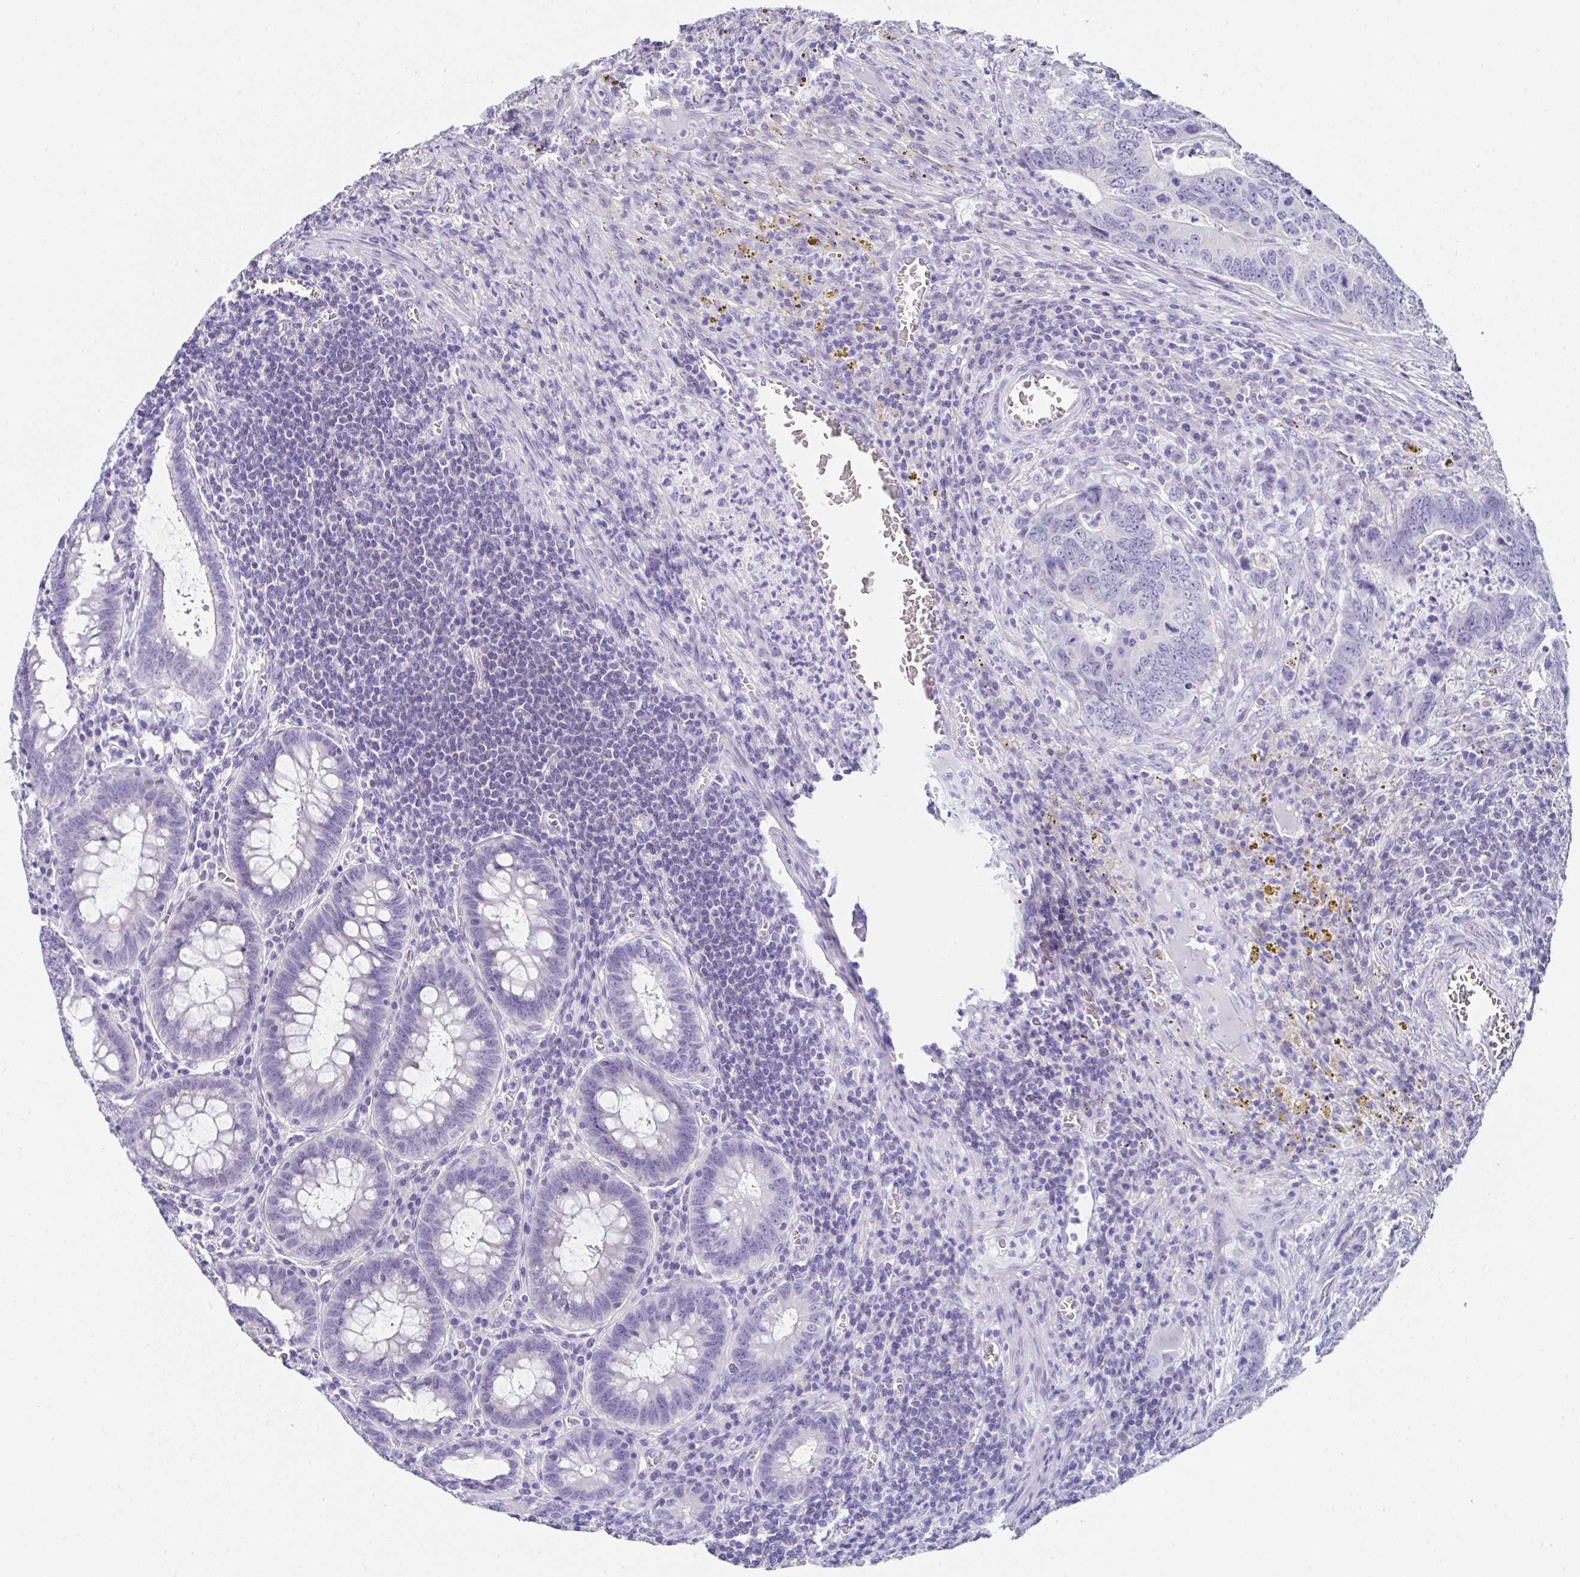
{"staining": {"intensity": "negative", "quantity": "none", "location": "none"}, "tissue": "colorectal cancer", "cell_type": "Tumor cells", "image_type": "cancer", "snomed": [{"axis": "morphology", "description": "Adenocarcinoma, NOS"}, {"axis": "topography", "description": "Colon"}], "caption": "This is an IHC histopathology image of human colorectal adenocarcinoma. There is no expression in tumor cells.", "gene": "UGT3A1", "patient": {"sex": "male", "age": 86}}